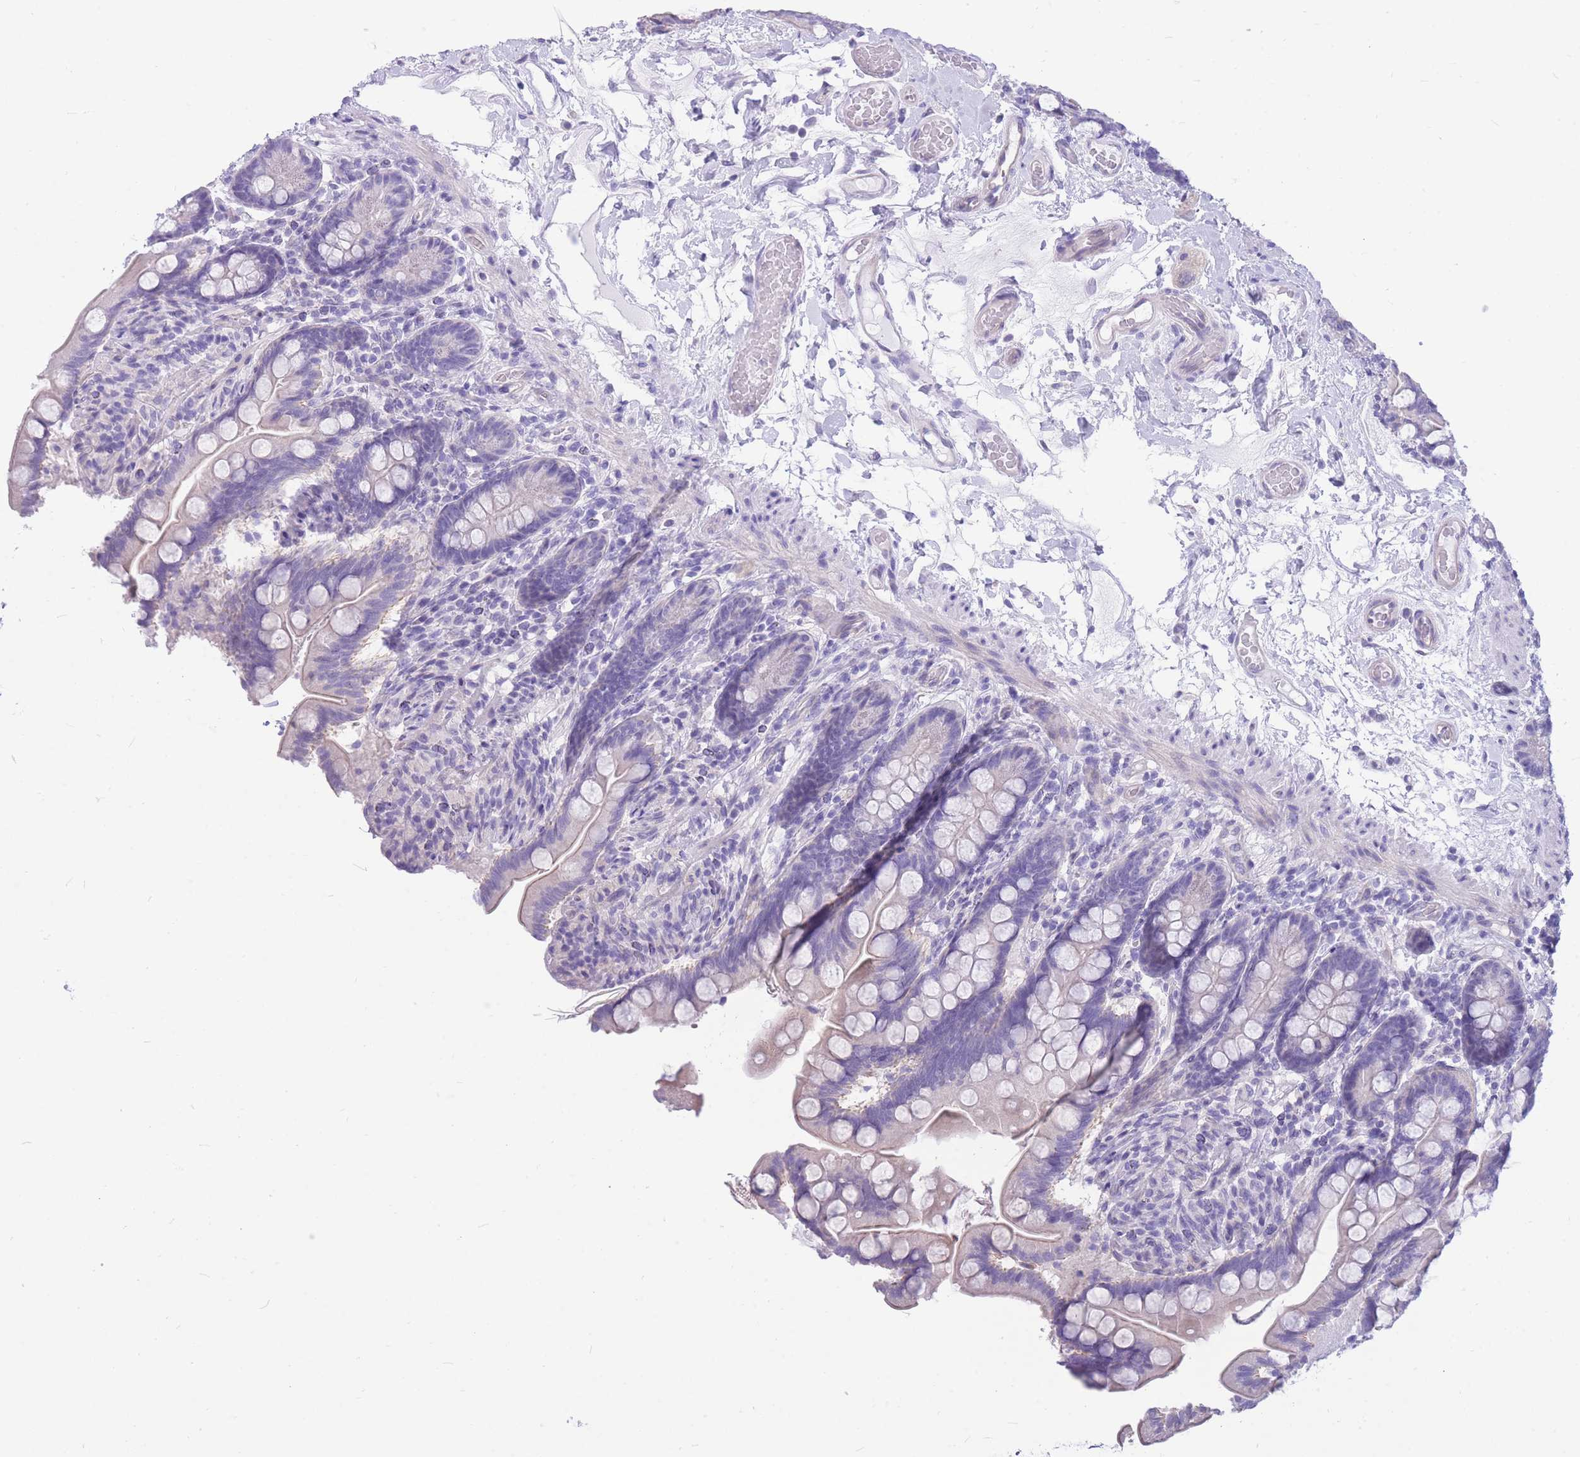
{"staining": {"intensity": "negative", "quantity": "none", "location": "none"}, "tissue": "small intestine", "cell_type": "Glandular cells", "image_type": "normal", "snomed": [{"axis": "morphology", "description": "Normal tissue, NOS"}, {"axis": "topography", "description": "Small intestine"}], "caption": "Unremarkable small intestine was stained to show a protein in brown. There is no significant positivity in glandular cells. (Stains: DAB (3,3'-diaminobenzidine) immunohistochemistry with hematoxylin counter stain, Microscopy: brightfield microscopy at high magnification).", "gene": "ZNF311", "patient": {"sex": "female", "age": 64}}